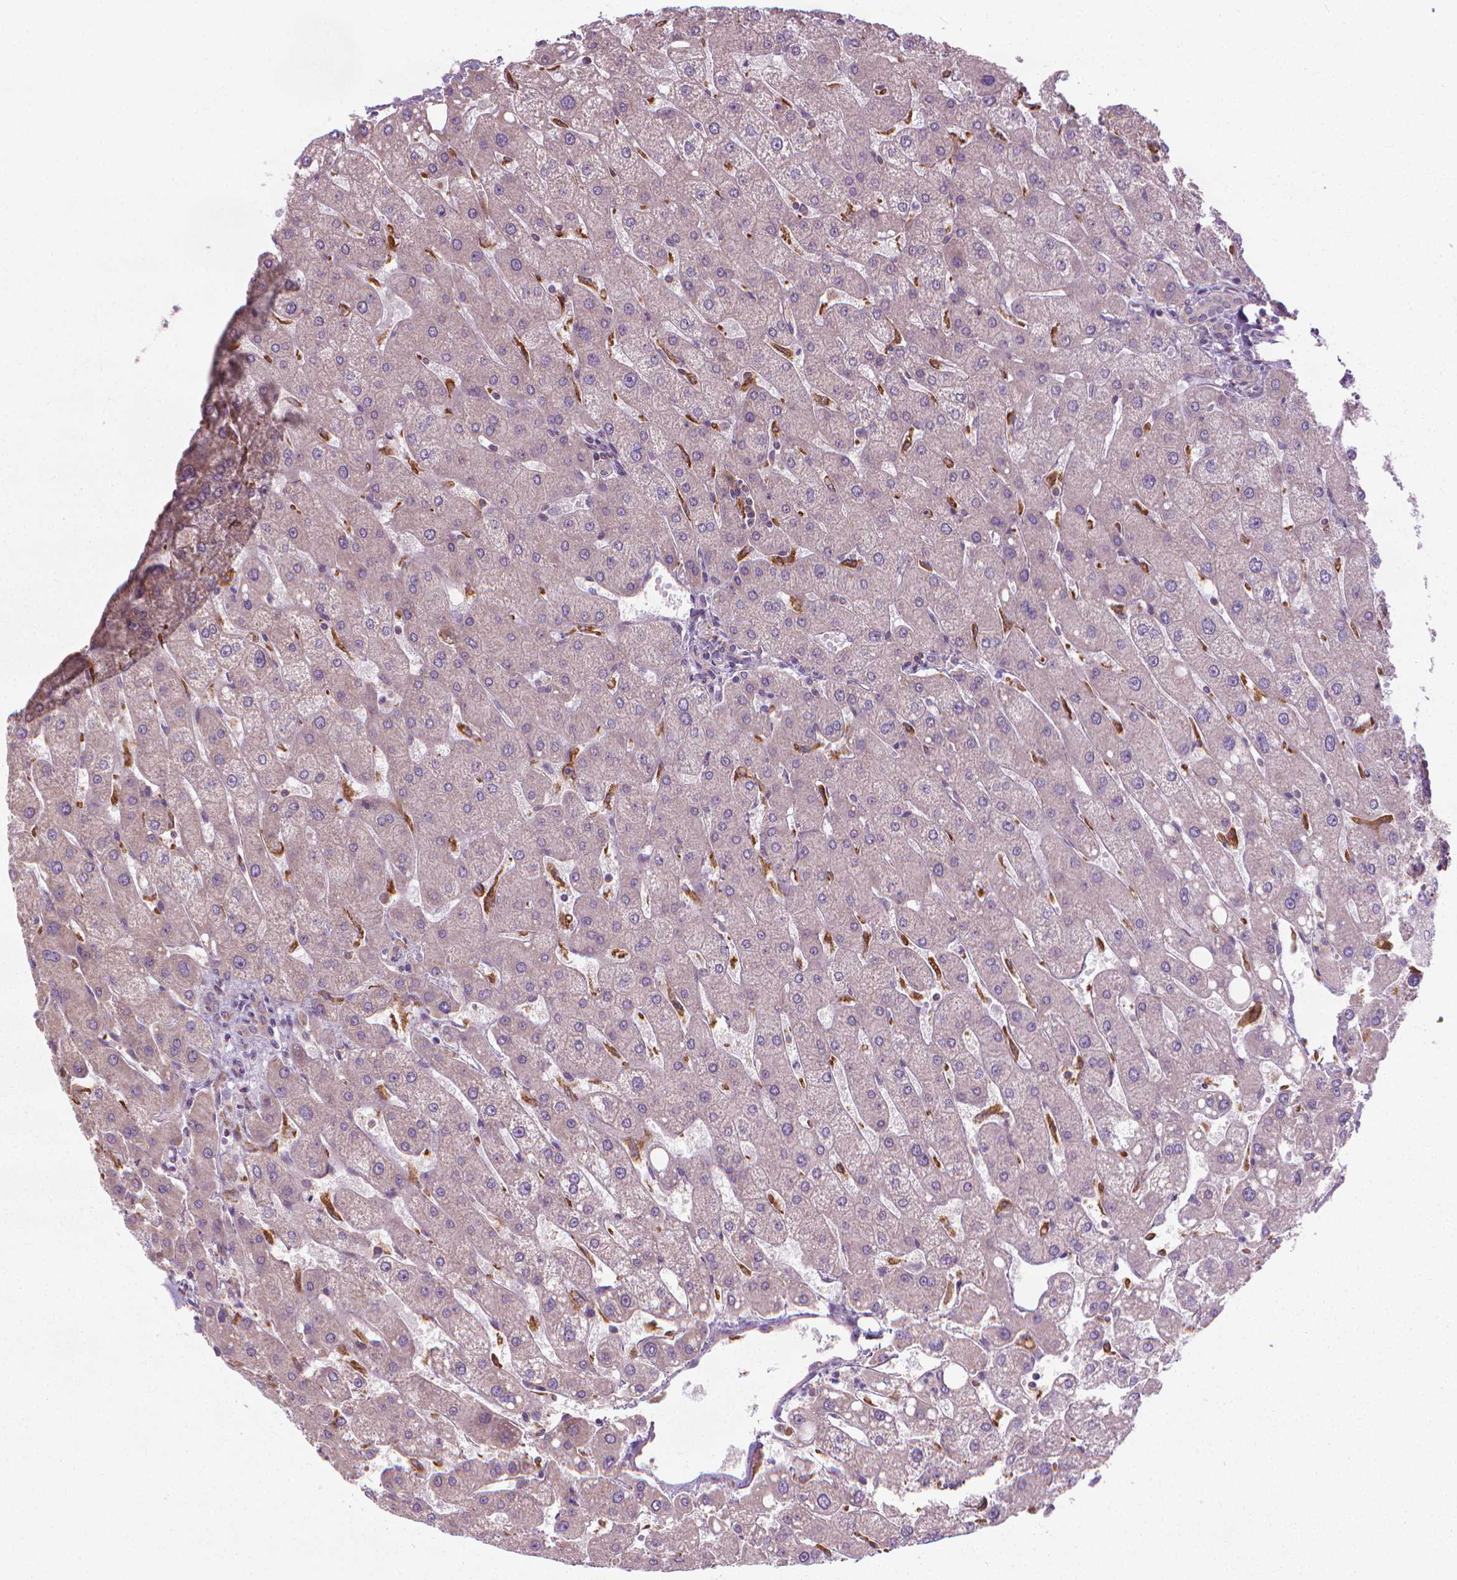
{"staining": {"intensity": "negative", "quantity": "none", "location": "none"}, "tissue": "liver", "cell_type": "Cholangiocytes", "image_type": "normal", "snomed": [{"axis": "morphology", "description": "Normal tissue, NOS"}, {"axis": "topography", "description": "Liver"}], "caption": "This is an IHC image of normal human liver. There is no staining in cholangiocytes.", "gene": "PRAG1", "patient": {"sex": "male", "age": 67}}